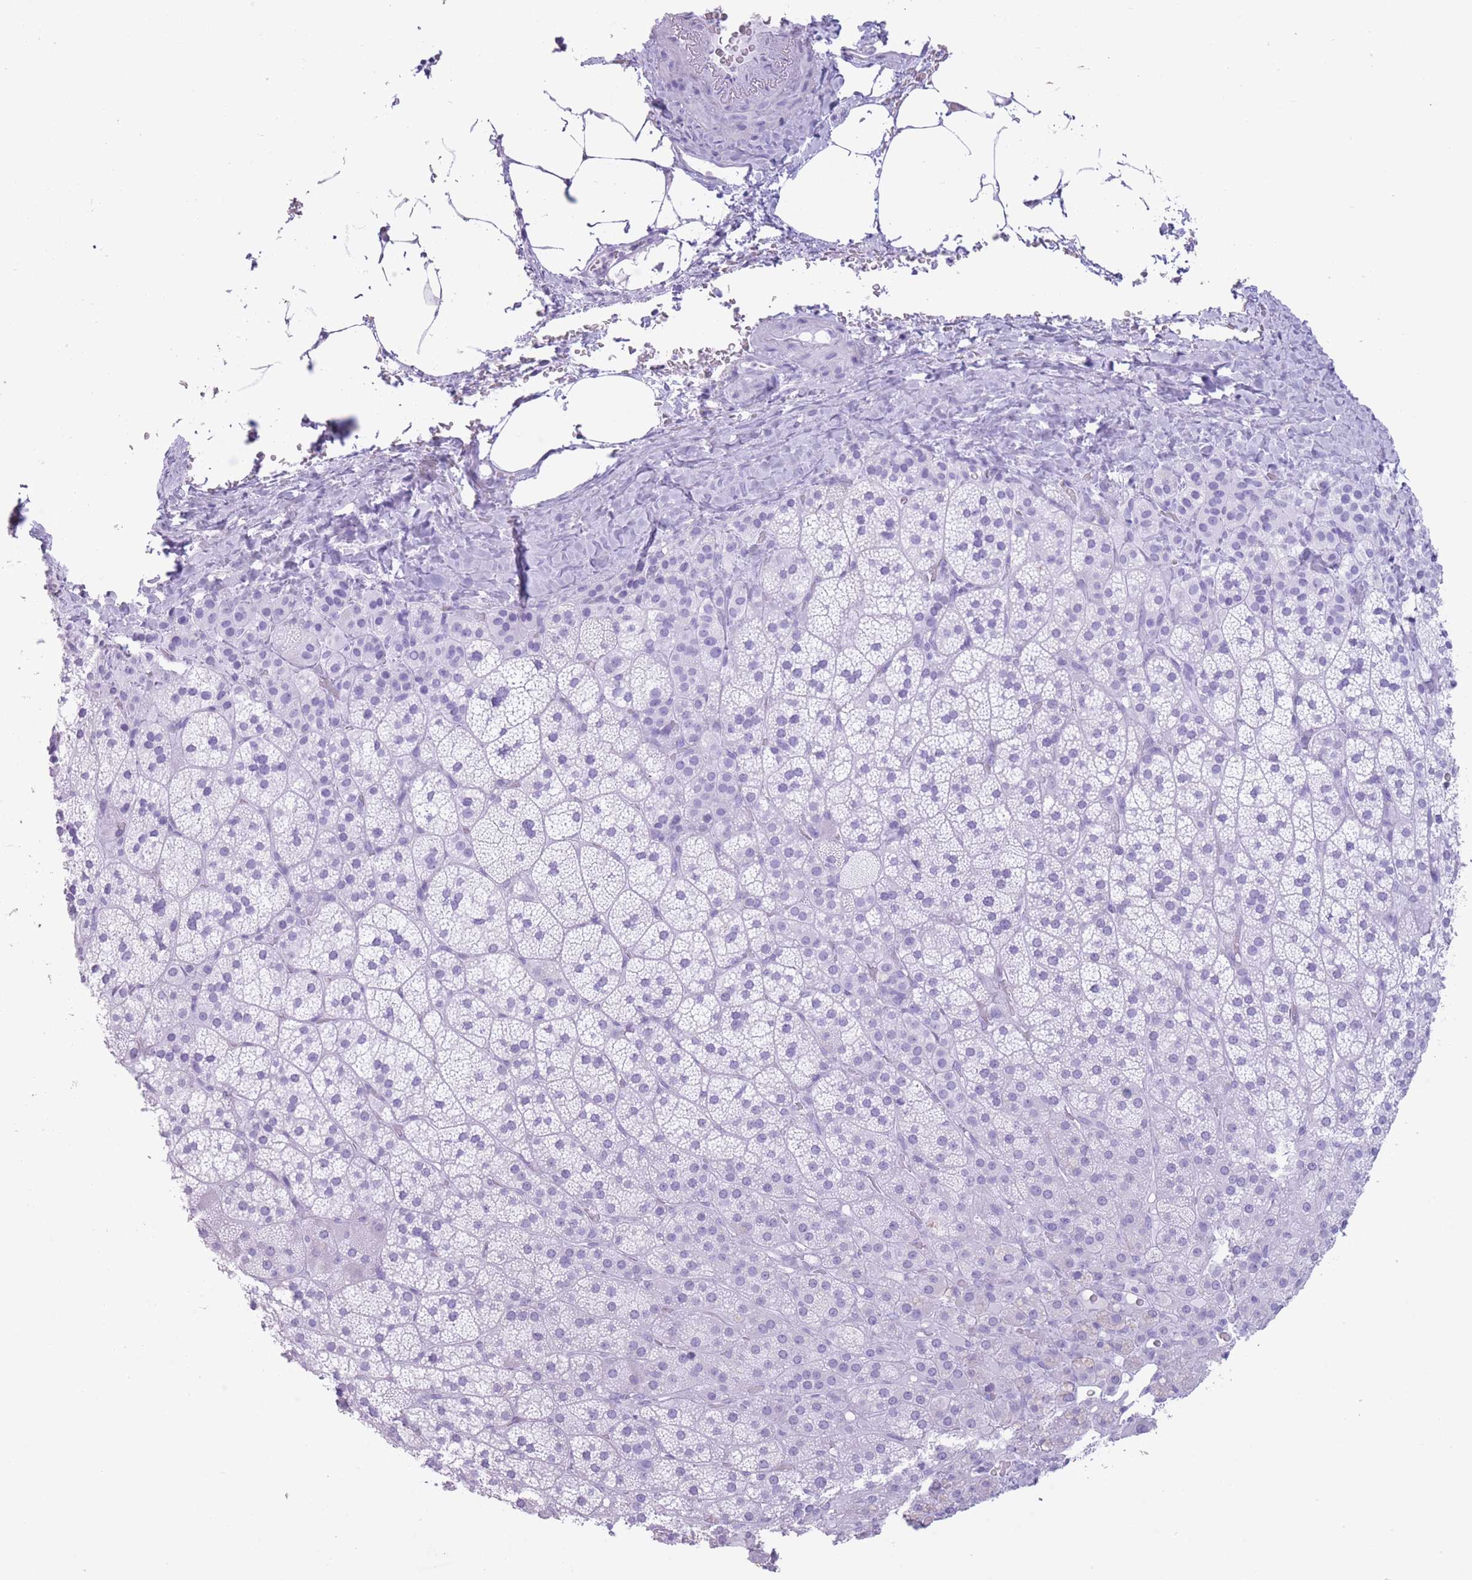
{"staining": {"intensity": "negative", "quantity": "none", "location": "none"}, "tissue": "adrenal gland", "cell_type": "Glandular cells", "image_type": "normal", "snomed": [{"axis": "morphology", "description": "Normal tissue, NOS"}, {"axis": "topography", "description": "Adrenal gland"}], "caption": "Immunohistochemical staining of unremarkable adrenal gland demonstrates no significant positivity in glandular cells.", "gene": "OR4F16", "patient": {"sex": "female", "age": 58}}